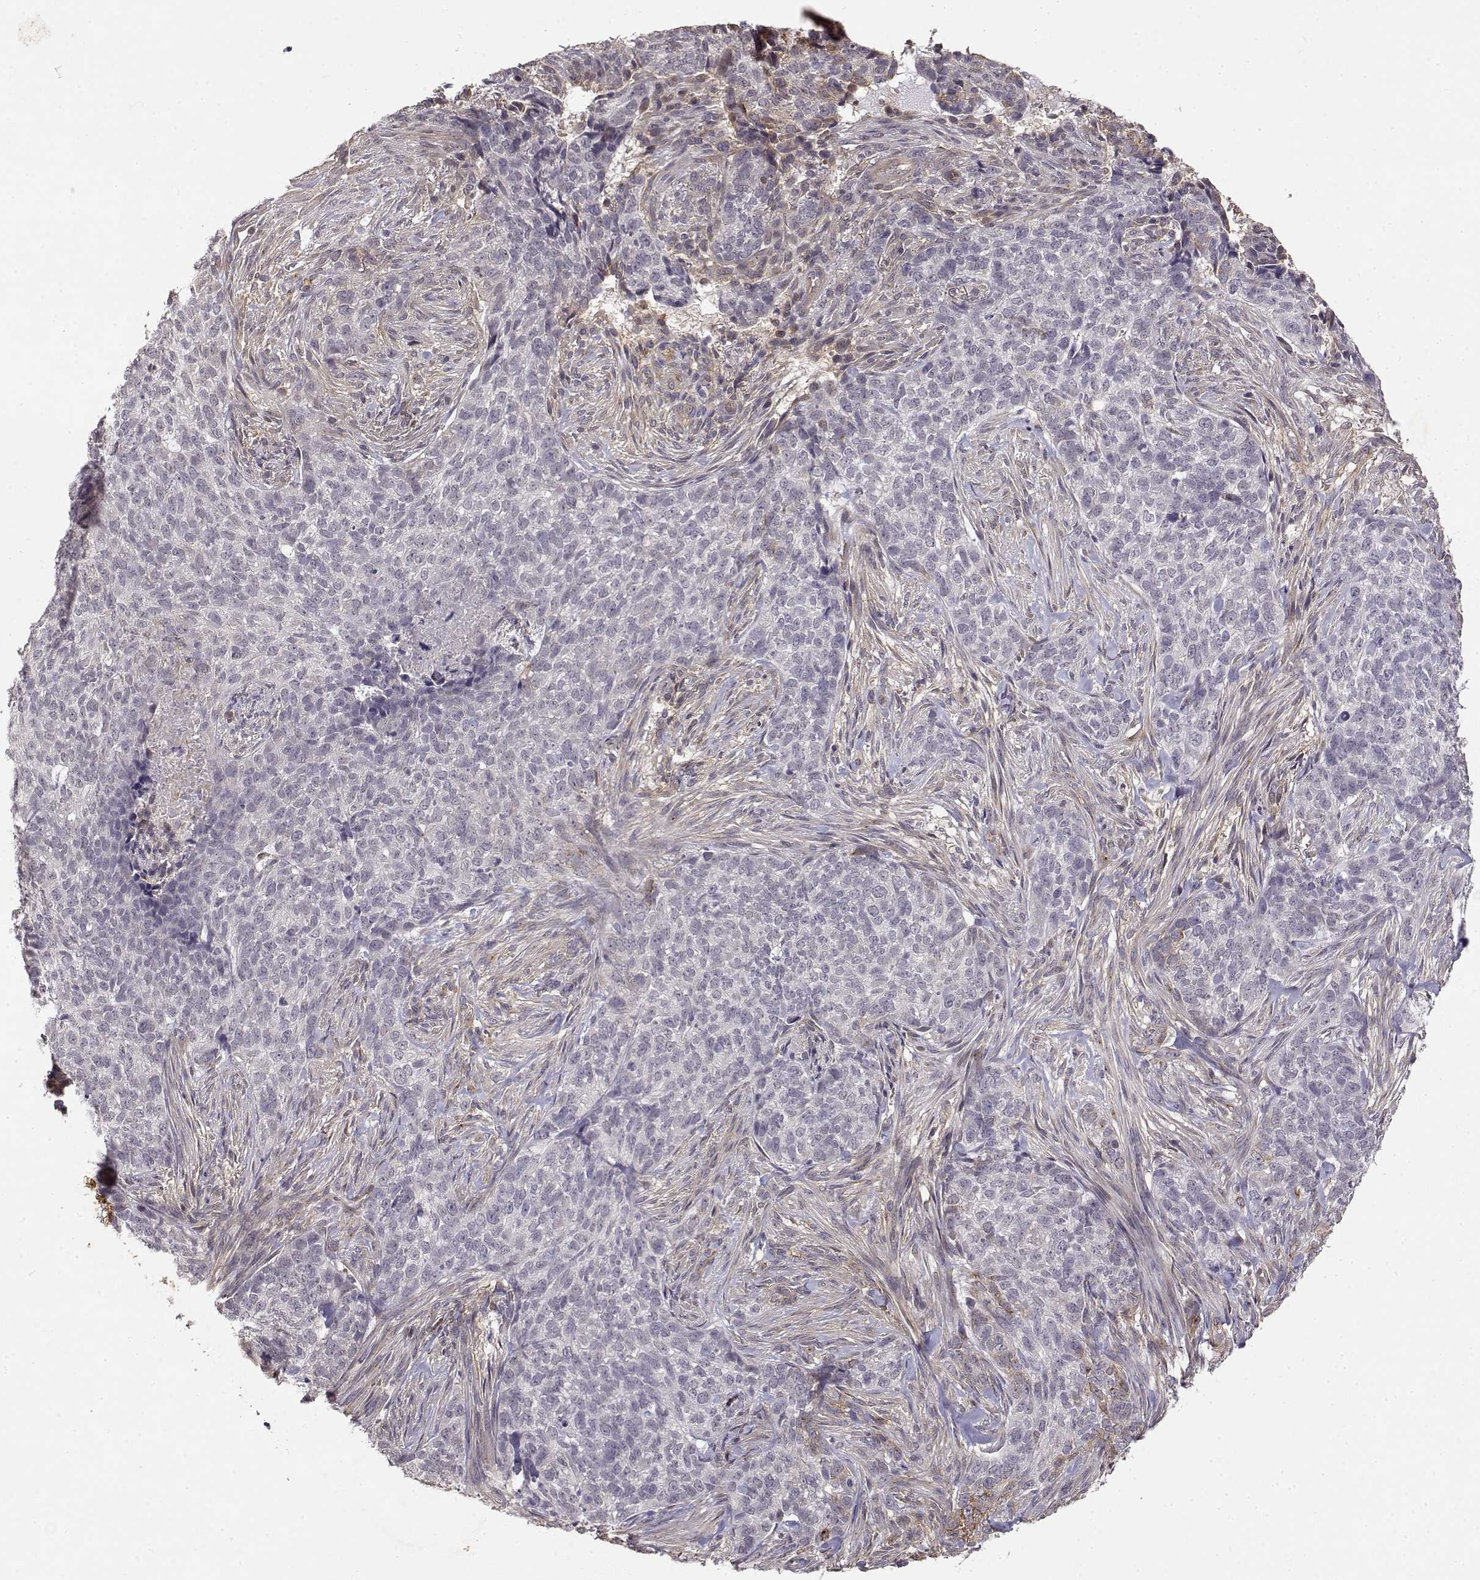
{"staining": {"intensity": "moderate", "quantity": "<25%", "location": "cytoplasmic/membranous"}, "tissue": "skin cancer", "cell_type": "Tumor cells", "image_type": "cancer", "snomed": [{"axis": "morphology", "description": "Basal cell carcinoma"}, {"axis": "topography", "description": "Skin"}], "caption": "Immunohistochemical staining of human skin basal cell carcinoma shows moderate cytoplasmic/membranous protein positivity in about <25% of tumor cells. Using DAB (3,3'-diaminobenzidine) (brown) and hematoxylin (blue) stains, captured at high magnification using brightfield microscopy.", "gene": "IFITM1", "patient": {"sex": "female", "age": 69}}